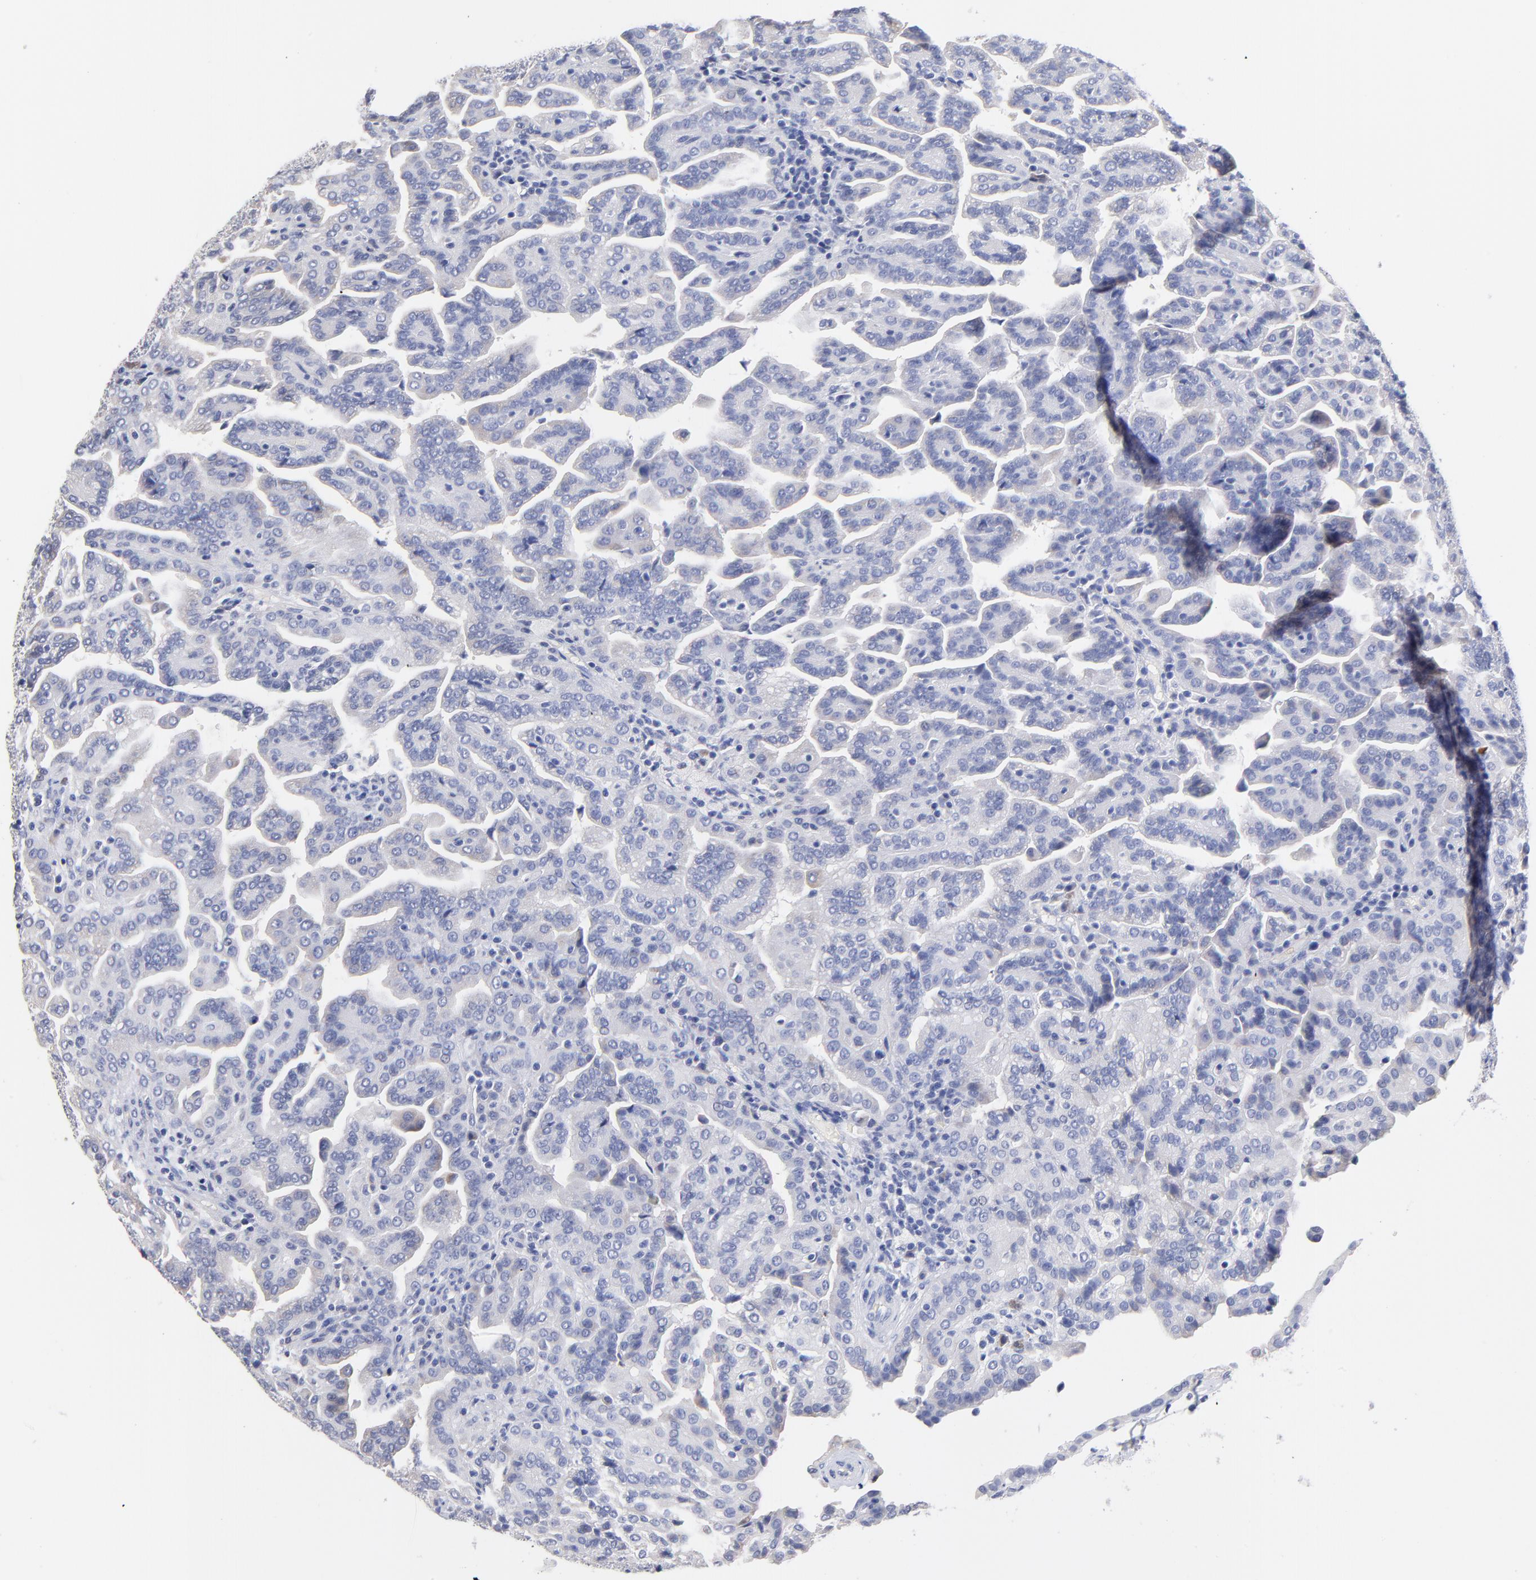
{"staining": {"intensity": "negative", "quantity": "none", "location": "none"}, "tissue": "renal cancer", "cell_type": "Tumor cells", "image_type": "cancer", "snomed": [{"axis": "morphology", "description": "Adenocarcinoma, NOS"}, {"axis": "topography", "description": "Kidney"}], "caption": "The immunohistochemistry photomicrograph has no significant staining in tumor cells of renal cancer tissue.", "gene": "LAX1", "patient": {"sex": "male", "age": 61}}